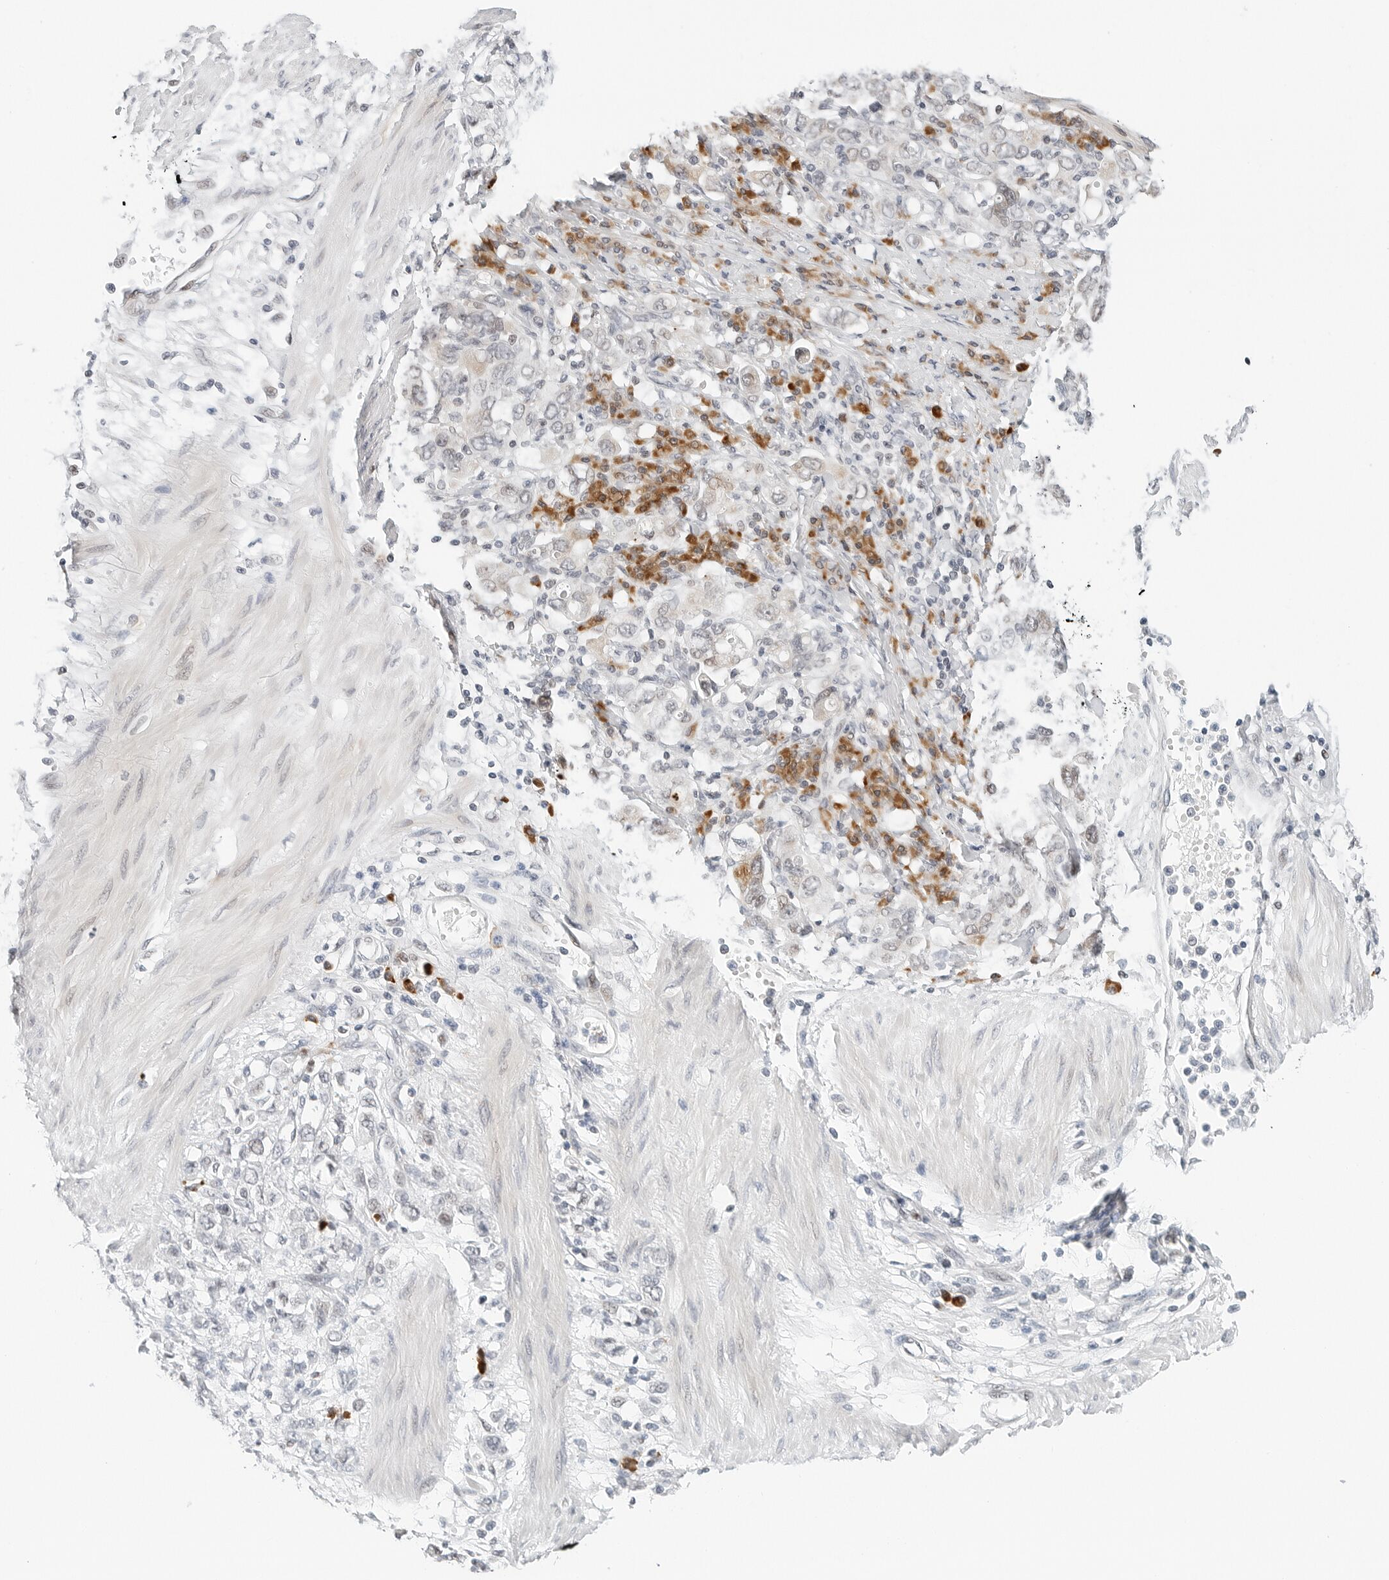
{"staining": {"intensity": "negative", "quantity": "none", "location": "none"}, "tissue": "stomach cancer", "cell_type": "Tumor cells", "image_type": "cancer", "snomed": [{"axis": "morphology", "description": "Adenocarcinoma, NOS"}, {"axis": "topography", "description": "Stomach"}], "caption": "This is a photomicrograph of immunohistochemistry (IHC) staining of stomach cancer, which shows no expression in tumor cells.", "gene": "PARP10", "patient": {"sex": "female", "age": 76}}